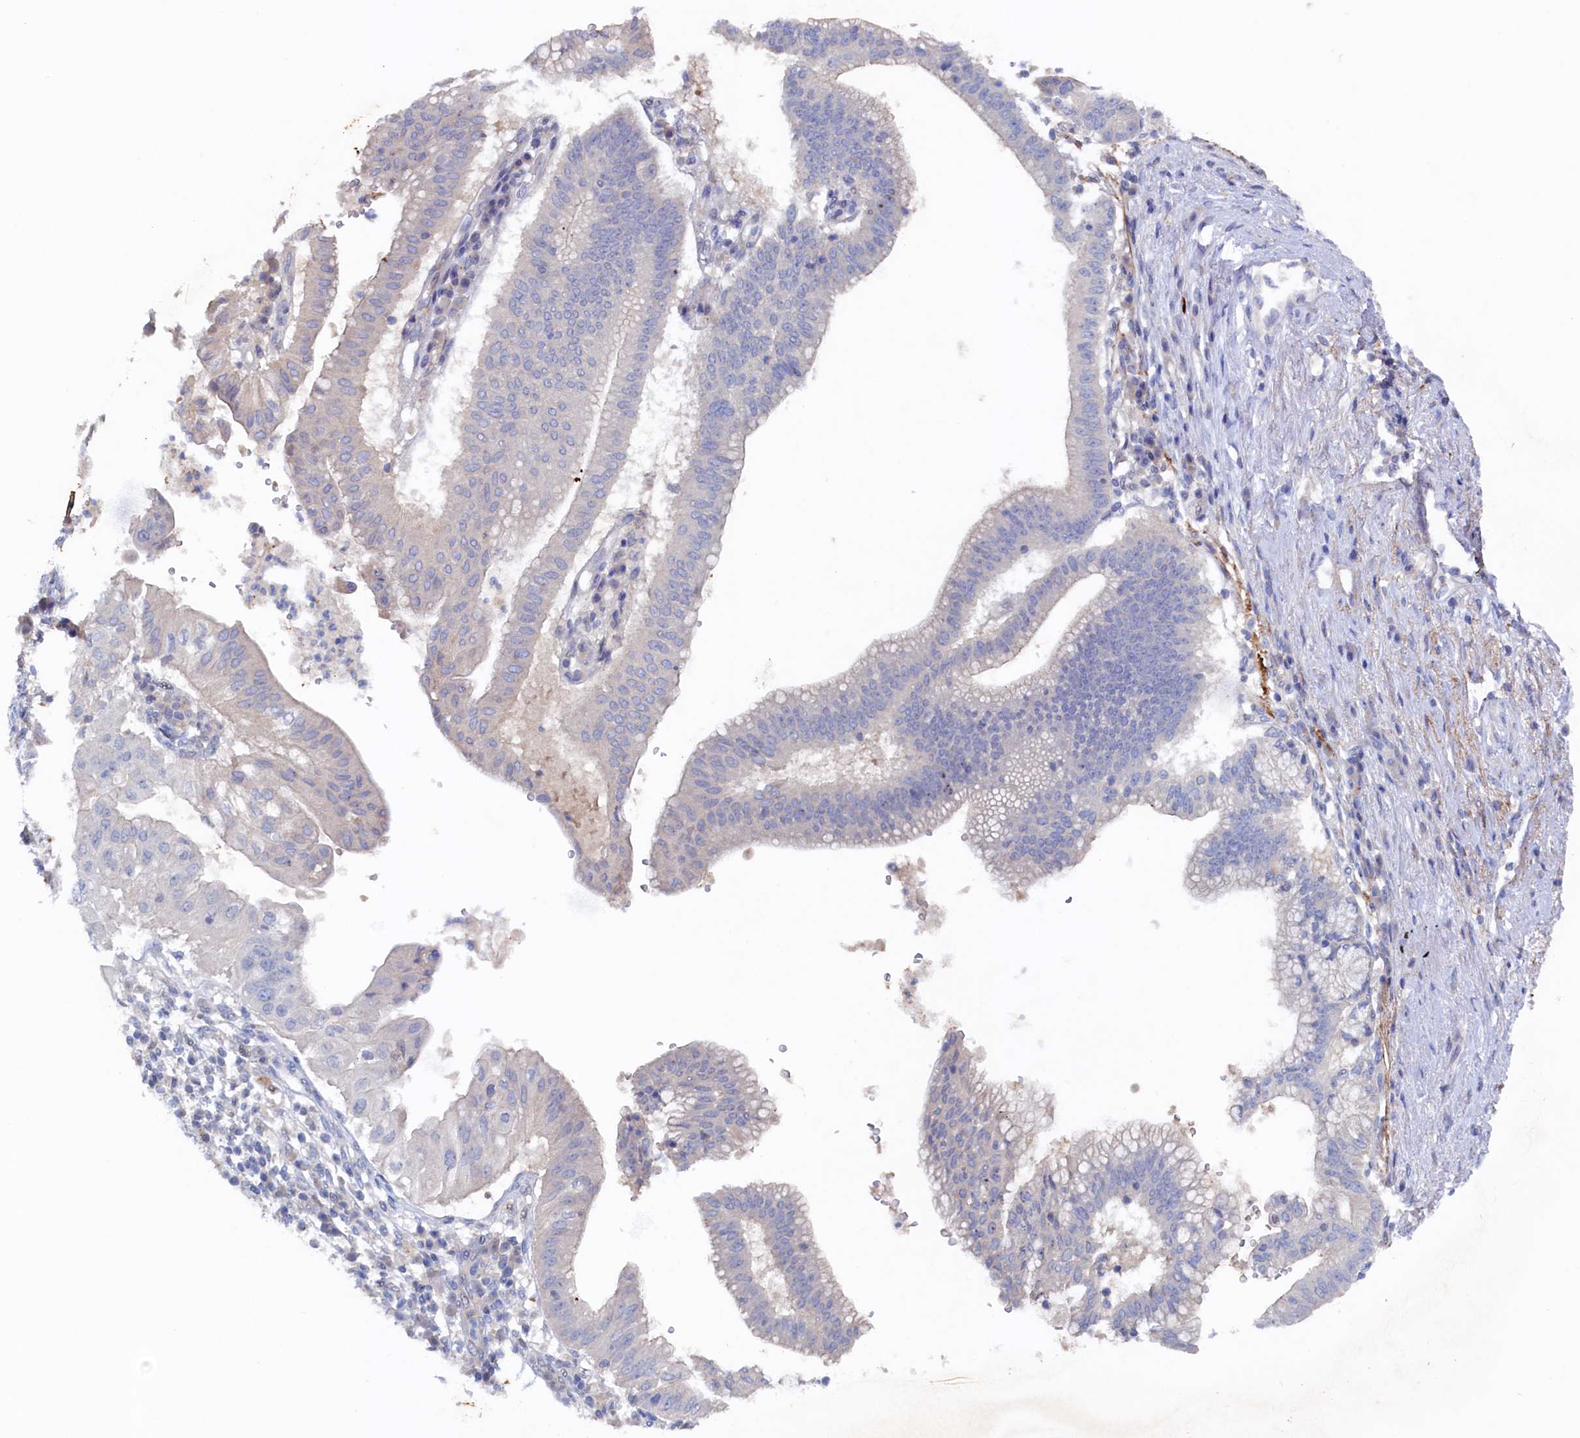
{"staining": {"intensity": "negative", "quantity": "none", "location": "none"}, "tissue": "pancreatic cancer", "cell_type": "Tumor cells", "image_type": "cancer", "snomed": [{"axis": "morphology", "description": "Adenocarcinoma, NOS"}, {"axis": "topography", "description": "Pancreas"}], "caption": "Image shows no protein staining in tumor cells of pancreatic cancer (adenocarcinoma) tissue.", "gene": "CBLIF", "patient": {"sex": "male", "age": 68}}